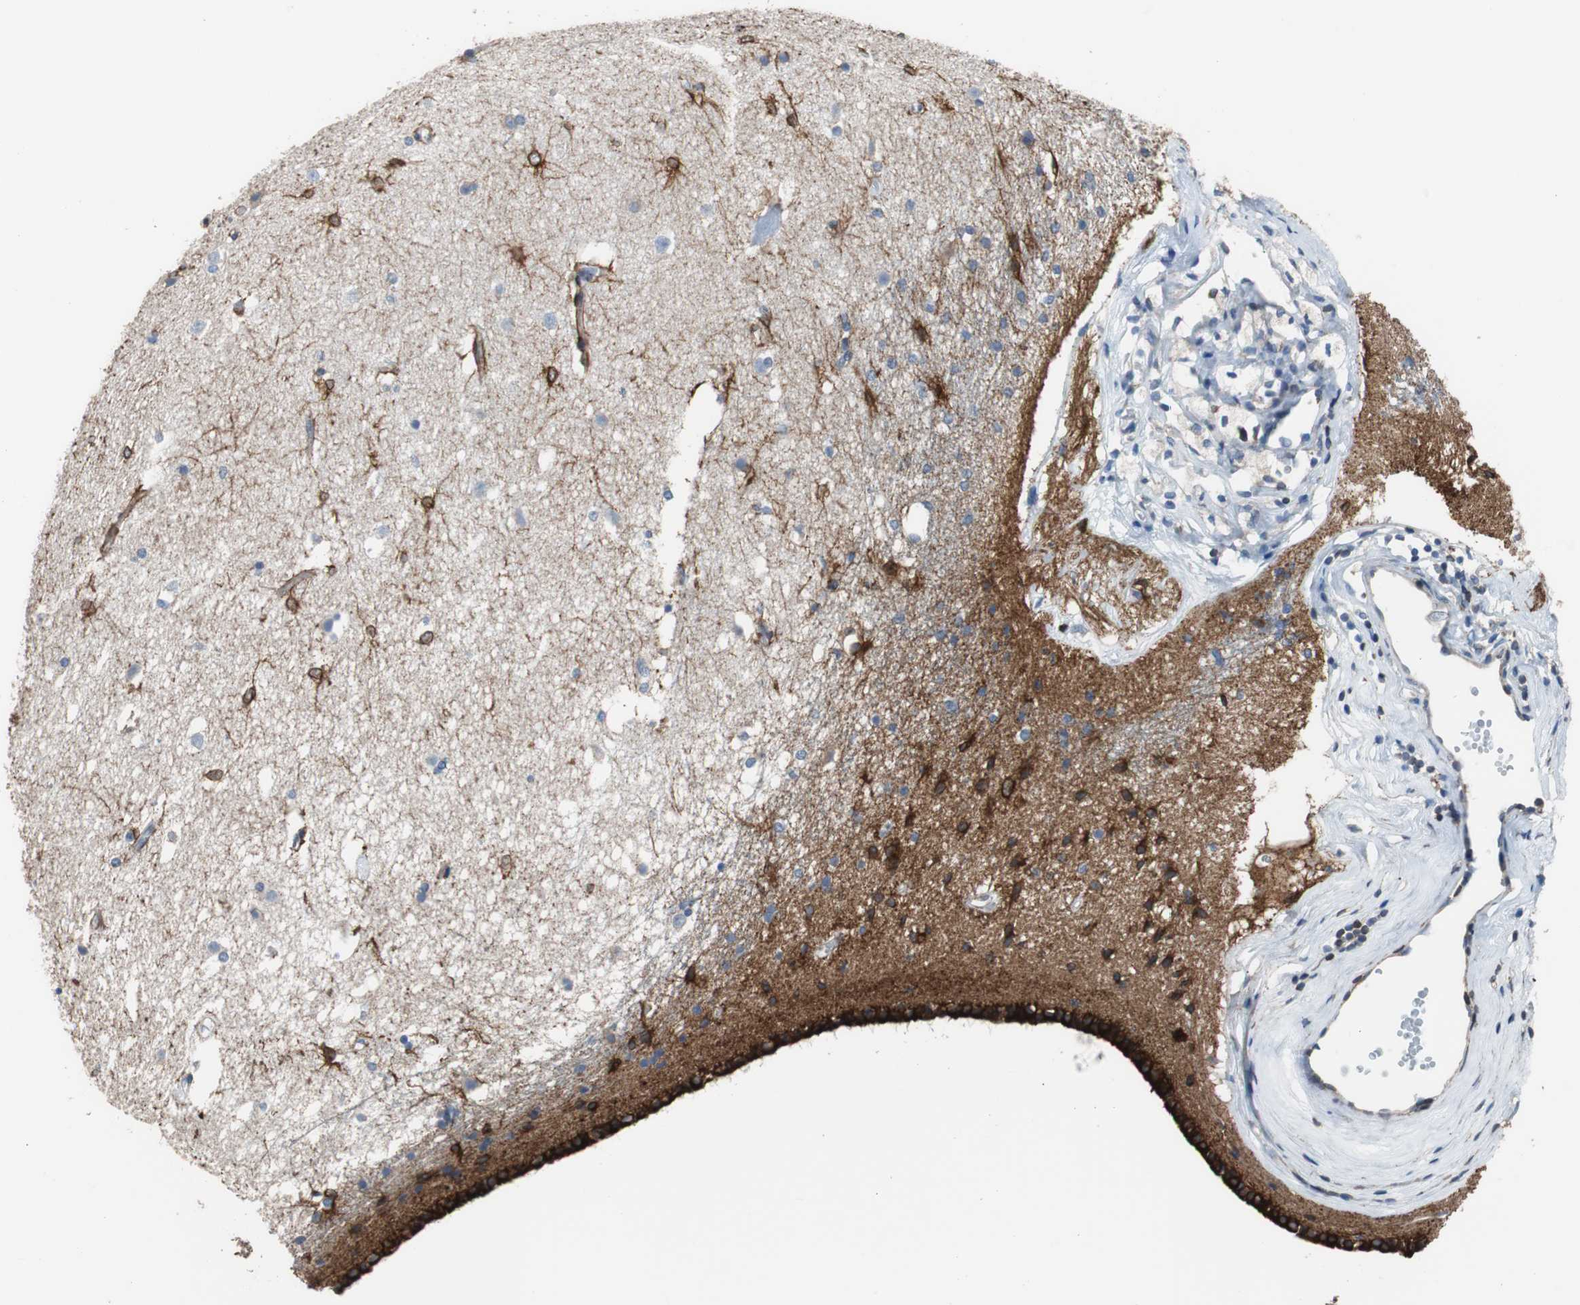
{"staining": {"intensity": "strong", "quantity": "<25%", "location": "cytoplasmic/membranous"}, "tissue": "caudate", "cell_type": "Glial cells", "image_type": "normal", "snomed": [{"axis": "morphology", "description": "Normal tissue, NOS"}, {"axis": "topography", "description": "Lateral ventricle wall"}], "caption": "A micrograph of human caudate stained for a protein displays strong cytoplasmic/membranous brown staining in glial cells. (brown staining indicates protein expression, while blue staining denotes nuclei).", "gene": "PBXIP1", "patient": {"sex": "female", "age": 19}}